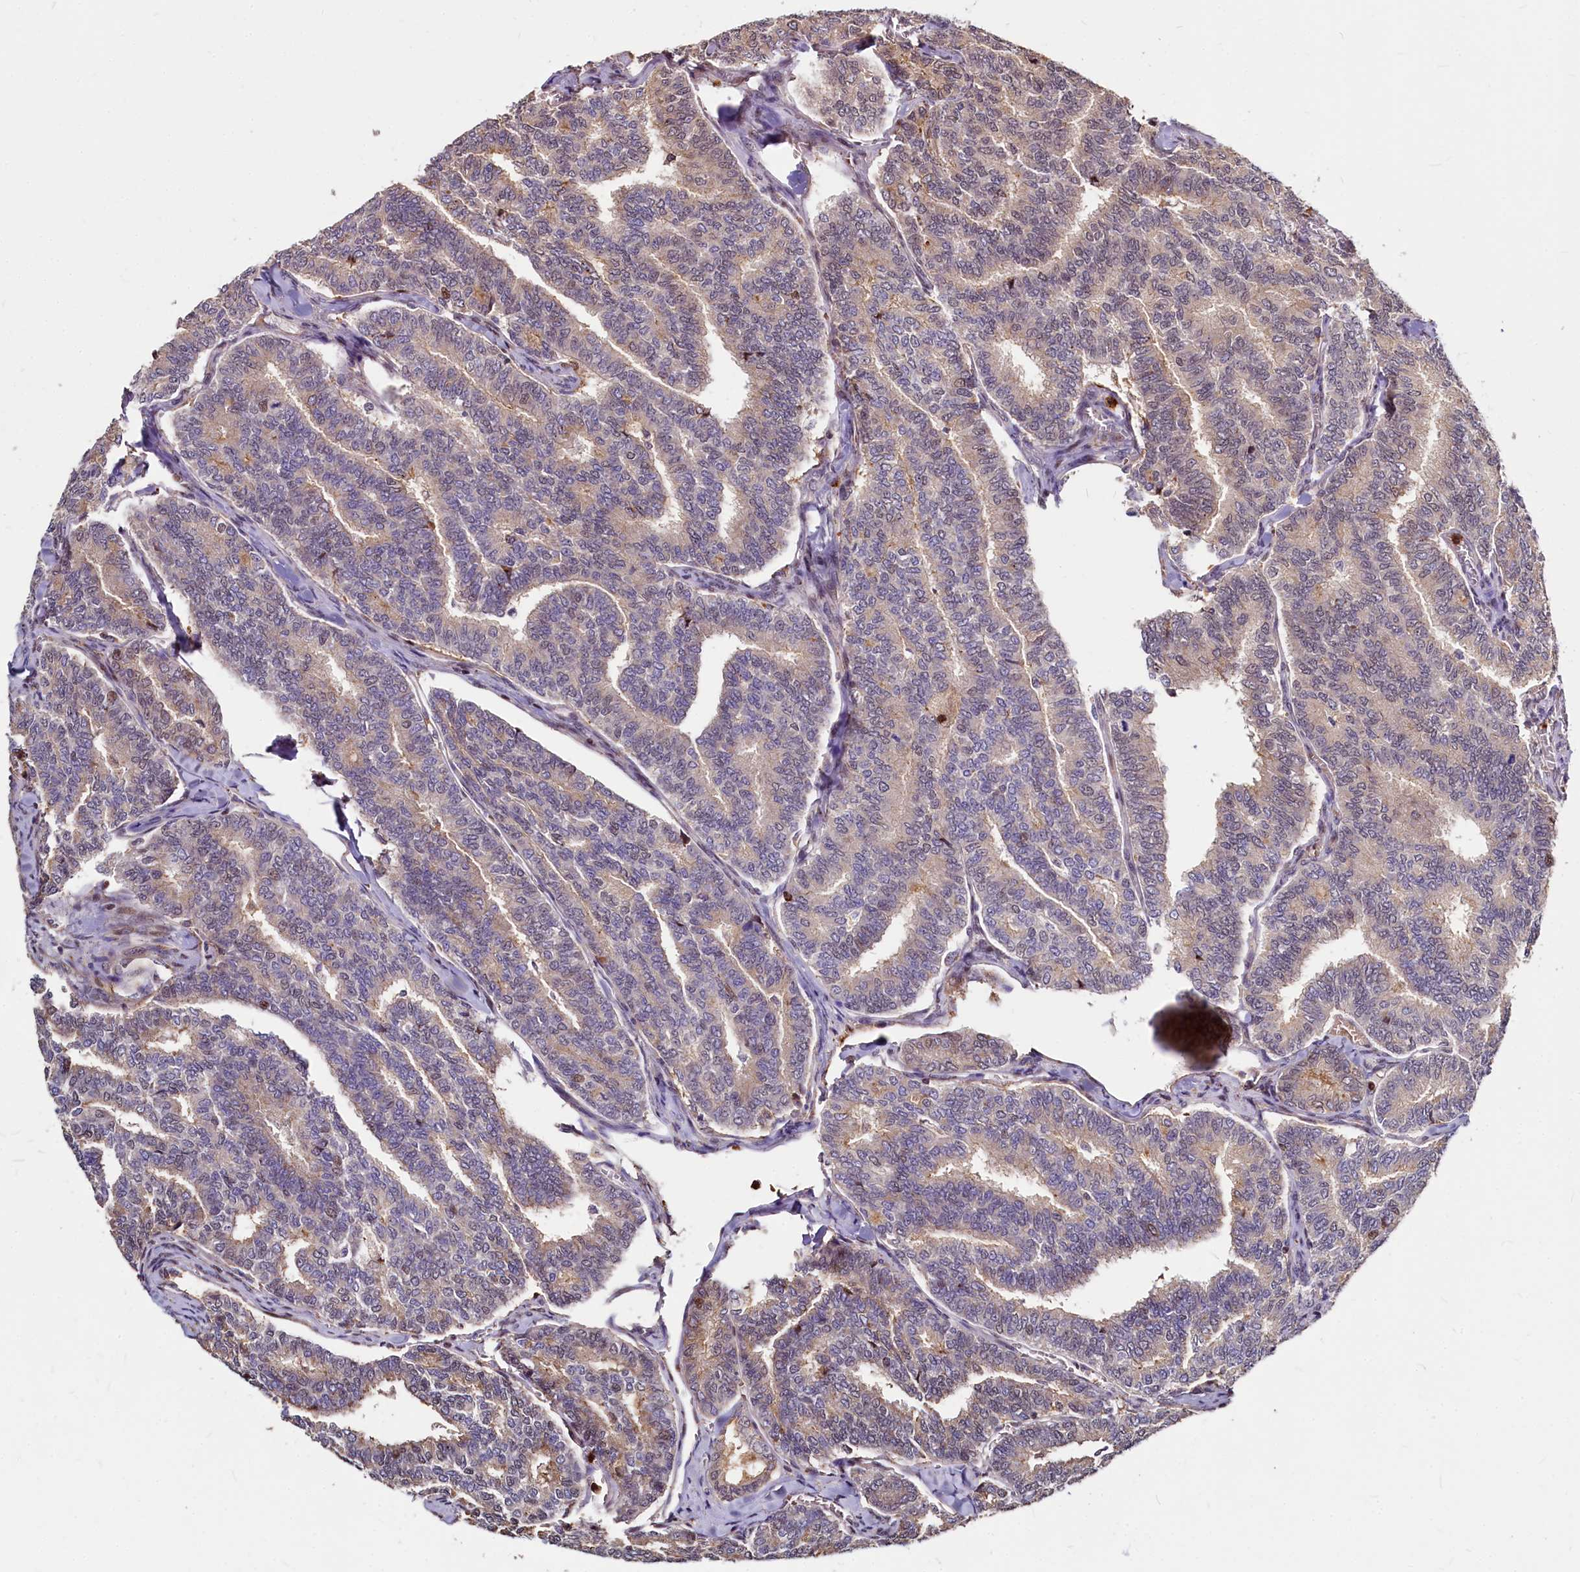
{"staining": {"intensity": "weak", "quantity": "<25%", "location": "cytoplasmic/membranous"}, "tissue": "thyroid cancer", "cell_type": "Tumor cells", "image_type": "cancer", "snomed": [{"axis": "morphology", "description": "Papillary adenocarcinoma, NOS"}, {"axis": "topography", "description": "Thyroid gland"}], "caption": "Immunohistochemical staining of human thyroid cancer exhibits no significant staining in tumor cells. (DAB (3,3'-diaminobenzidine) immunohistochemistry (IHC) with hematoxylin counter stain).", "gene": "ATG101", "patient": {"sex": "female", "age": 35}}